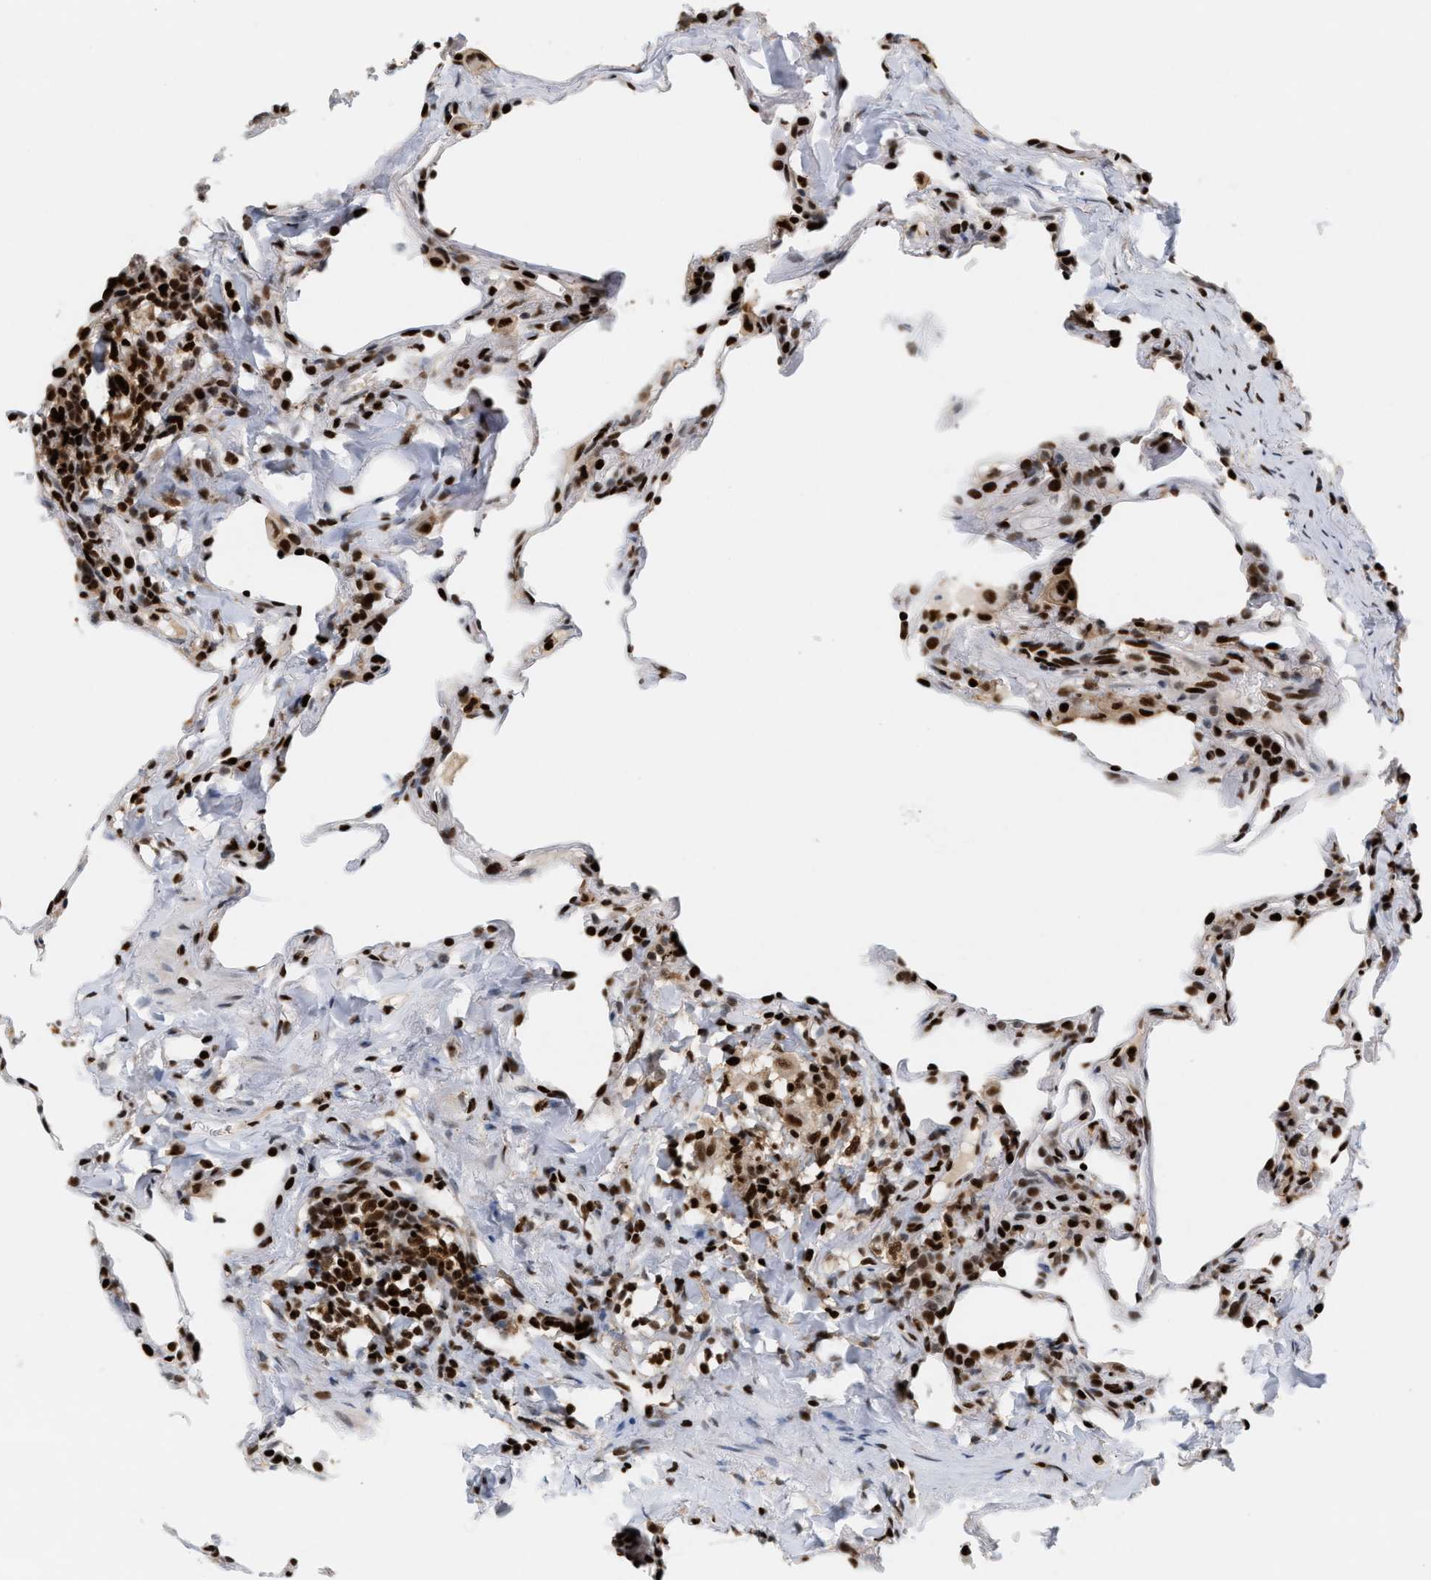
{"staining": {"intensity": "moderate", "quantity": ">75%", "location": "nuclear"}, "tissue": "lung", "cell_type": "Alveolar cells", "image_type": "normal", "snomed": [{"axis": "morphology", "description": "Normal tissue, NOS"}, {"axis": "topography", "description": "Lung"}], "caption": "Lung stained with immunohistochemistry (IHC) displays moderate nuclear positivity in approximately >75% of alveolar cells.", "gene": "C17orf49", "patient": {"sex": "male", "age": 59}}